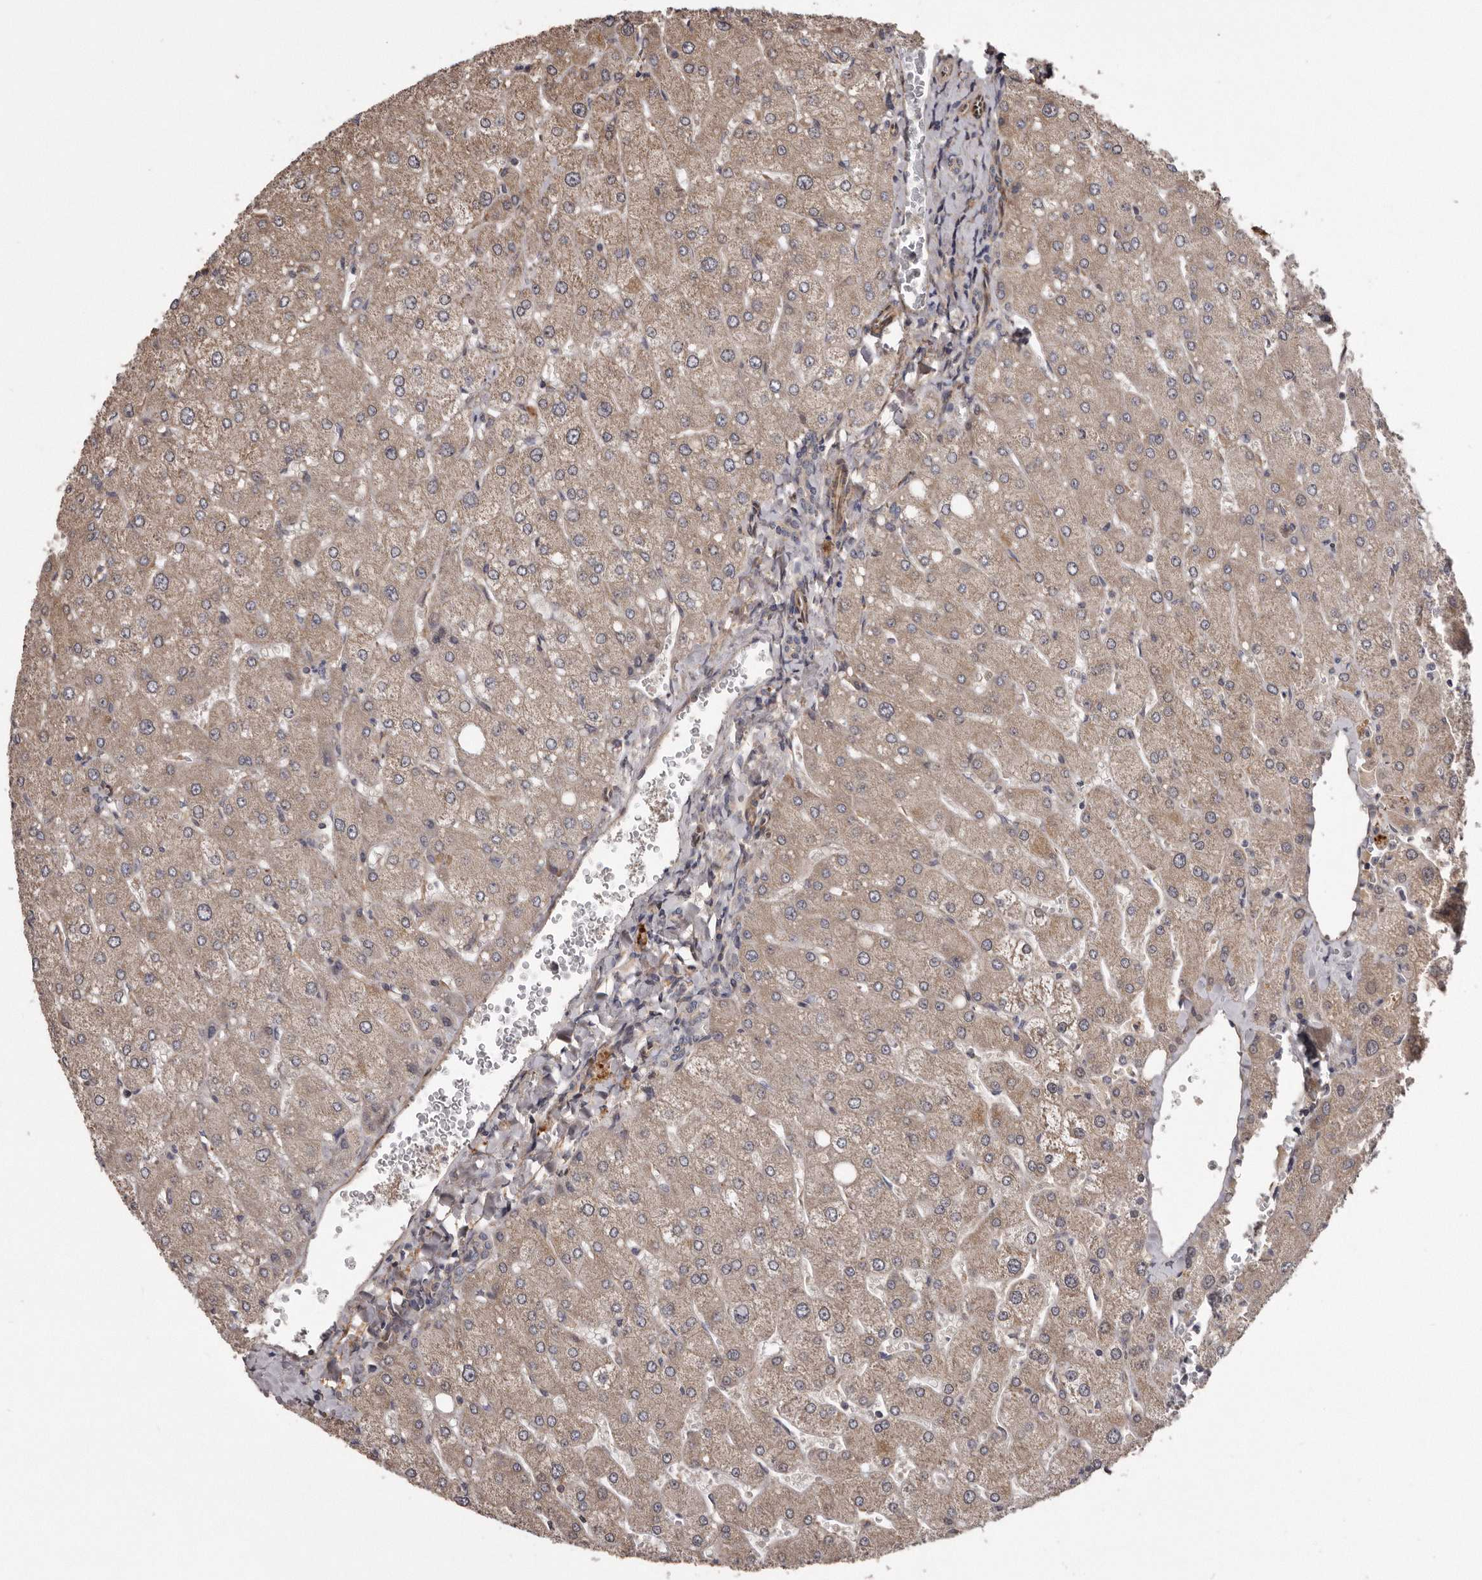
{"staining": {"intensity": "weak", "quantity": "<25%", "location": "cytoplasmic/membranous"}, "tissue": "liver", "cell_type": "Cholangiocytes", "image_type": "normal", "snomed": [{"axis": "morphology", "description": "Normal tissue, NOS"}, {"axis": "topography", "description": "Liver"}], "caption": "This is an IHC image of normal liver. There is no expression in cholangiocytes.", "gene": "ARMCX1", "patient": {"sex": "male", "age": 55}}